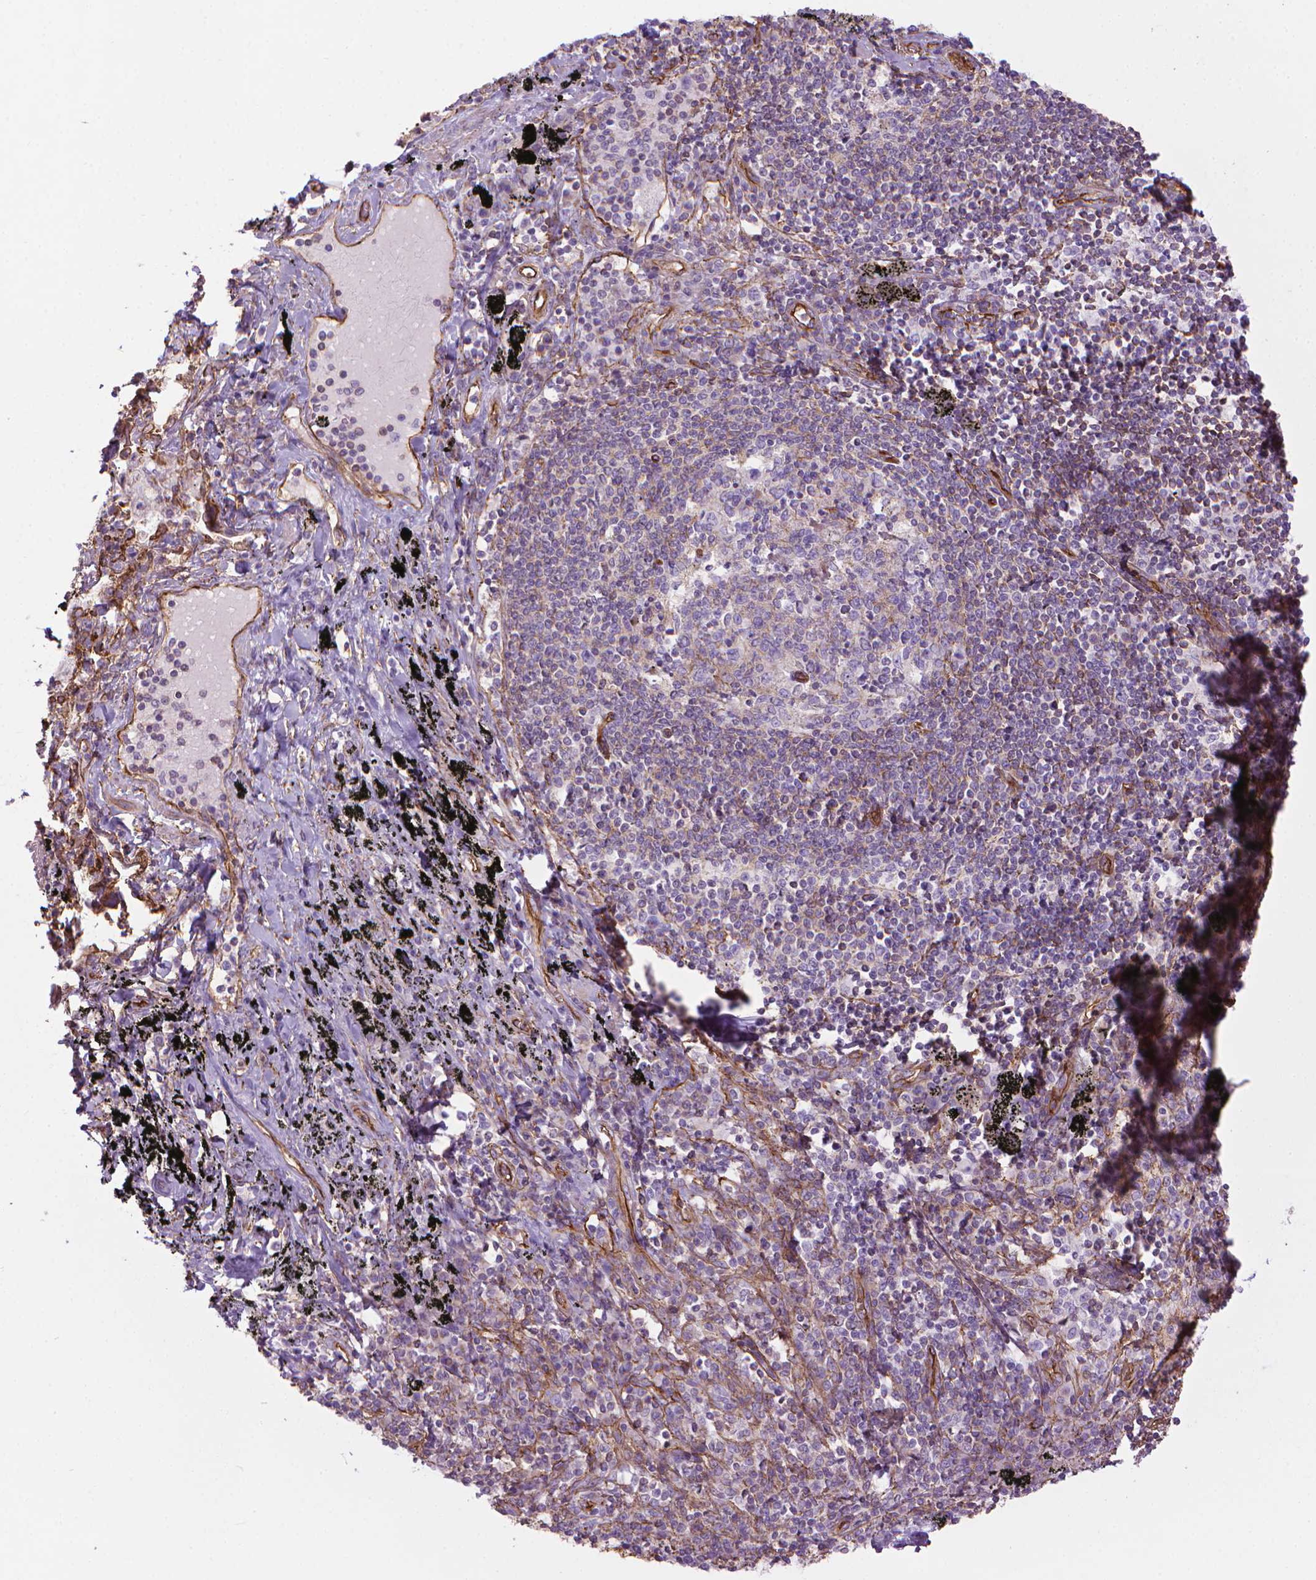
{"staining": {"intensity": "negative", "quantity": "none", "location": "none"}, "tissue": "adipose tissue", "cell_type": "Adipocytes", "image_type": "normal", "snomed": [{"axis": "morphology", "description": "Normal tissue, NOS"}, {"axis": "topography", "description": "Bronchus"}, {"axis": "topography", "description": "Lung"}], "caption": "DAB (3,3'-diaminobenzidine) immunohistochemical staining of normal adipose tissue exhibits no significant expression in adipocytes.", "gene": "TENT5A", "patient": {"sex": "female", "age": 57}}